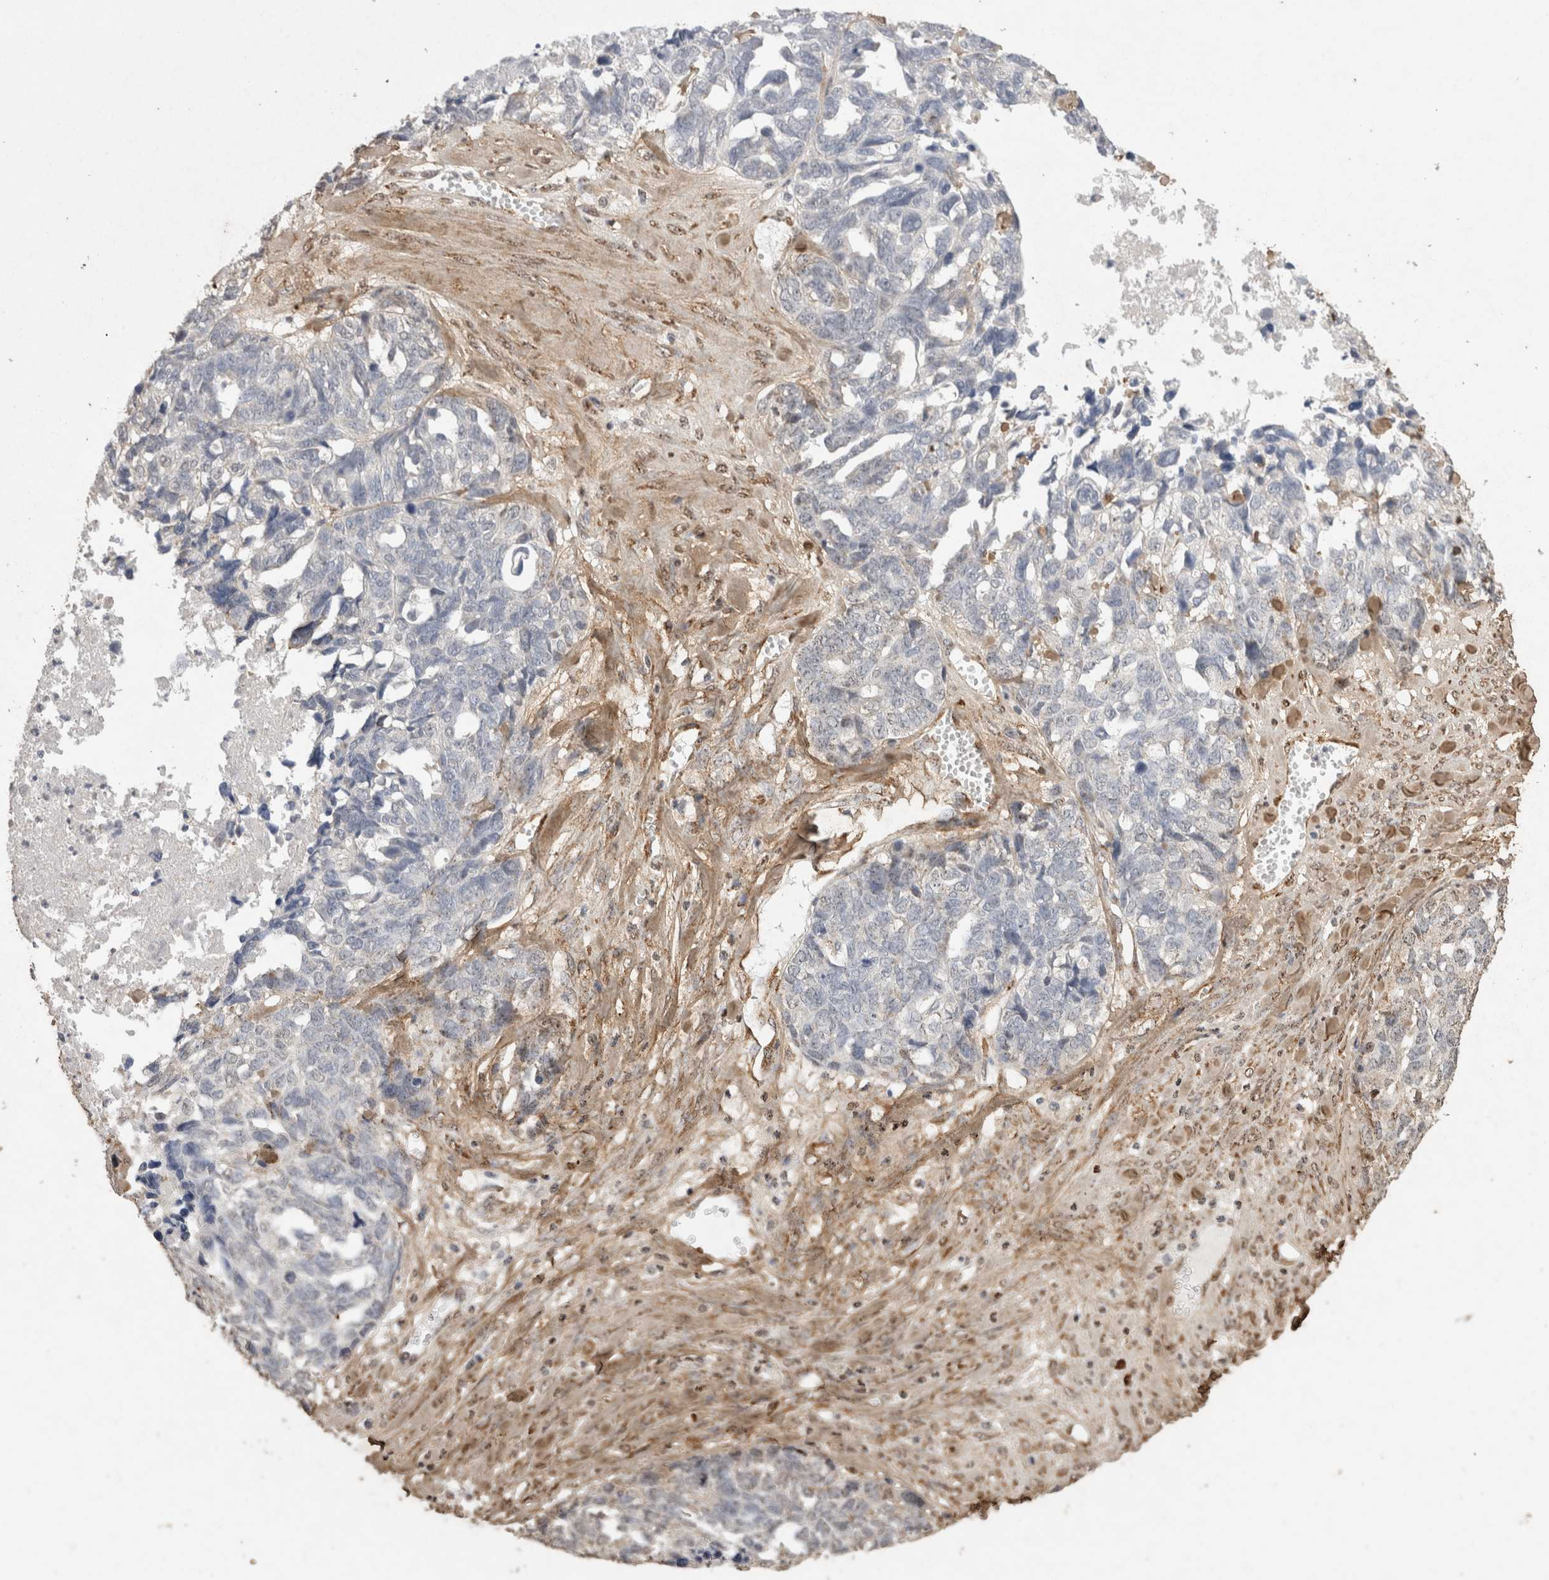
{"staining": {"intensity": "negative", "quantity": "none", "location": "none"}, "tissue": "ovarian cancer", "cell_type": "Tumor cells", "image_type": "cancer", "snomed": [{"axis": "morphology", "description": "Cystadenocarcinoma, serous, NOS"}, {"axis": "topography", "description": "Ovary"}], "caption": "Photomicrograph shows no protein staining in tumor cells of ovarian cancer tissue.", "gene": "C1QTNF5", "patient": {"sex": "female", "age": 79}}